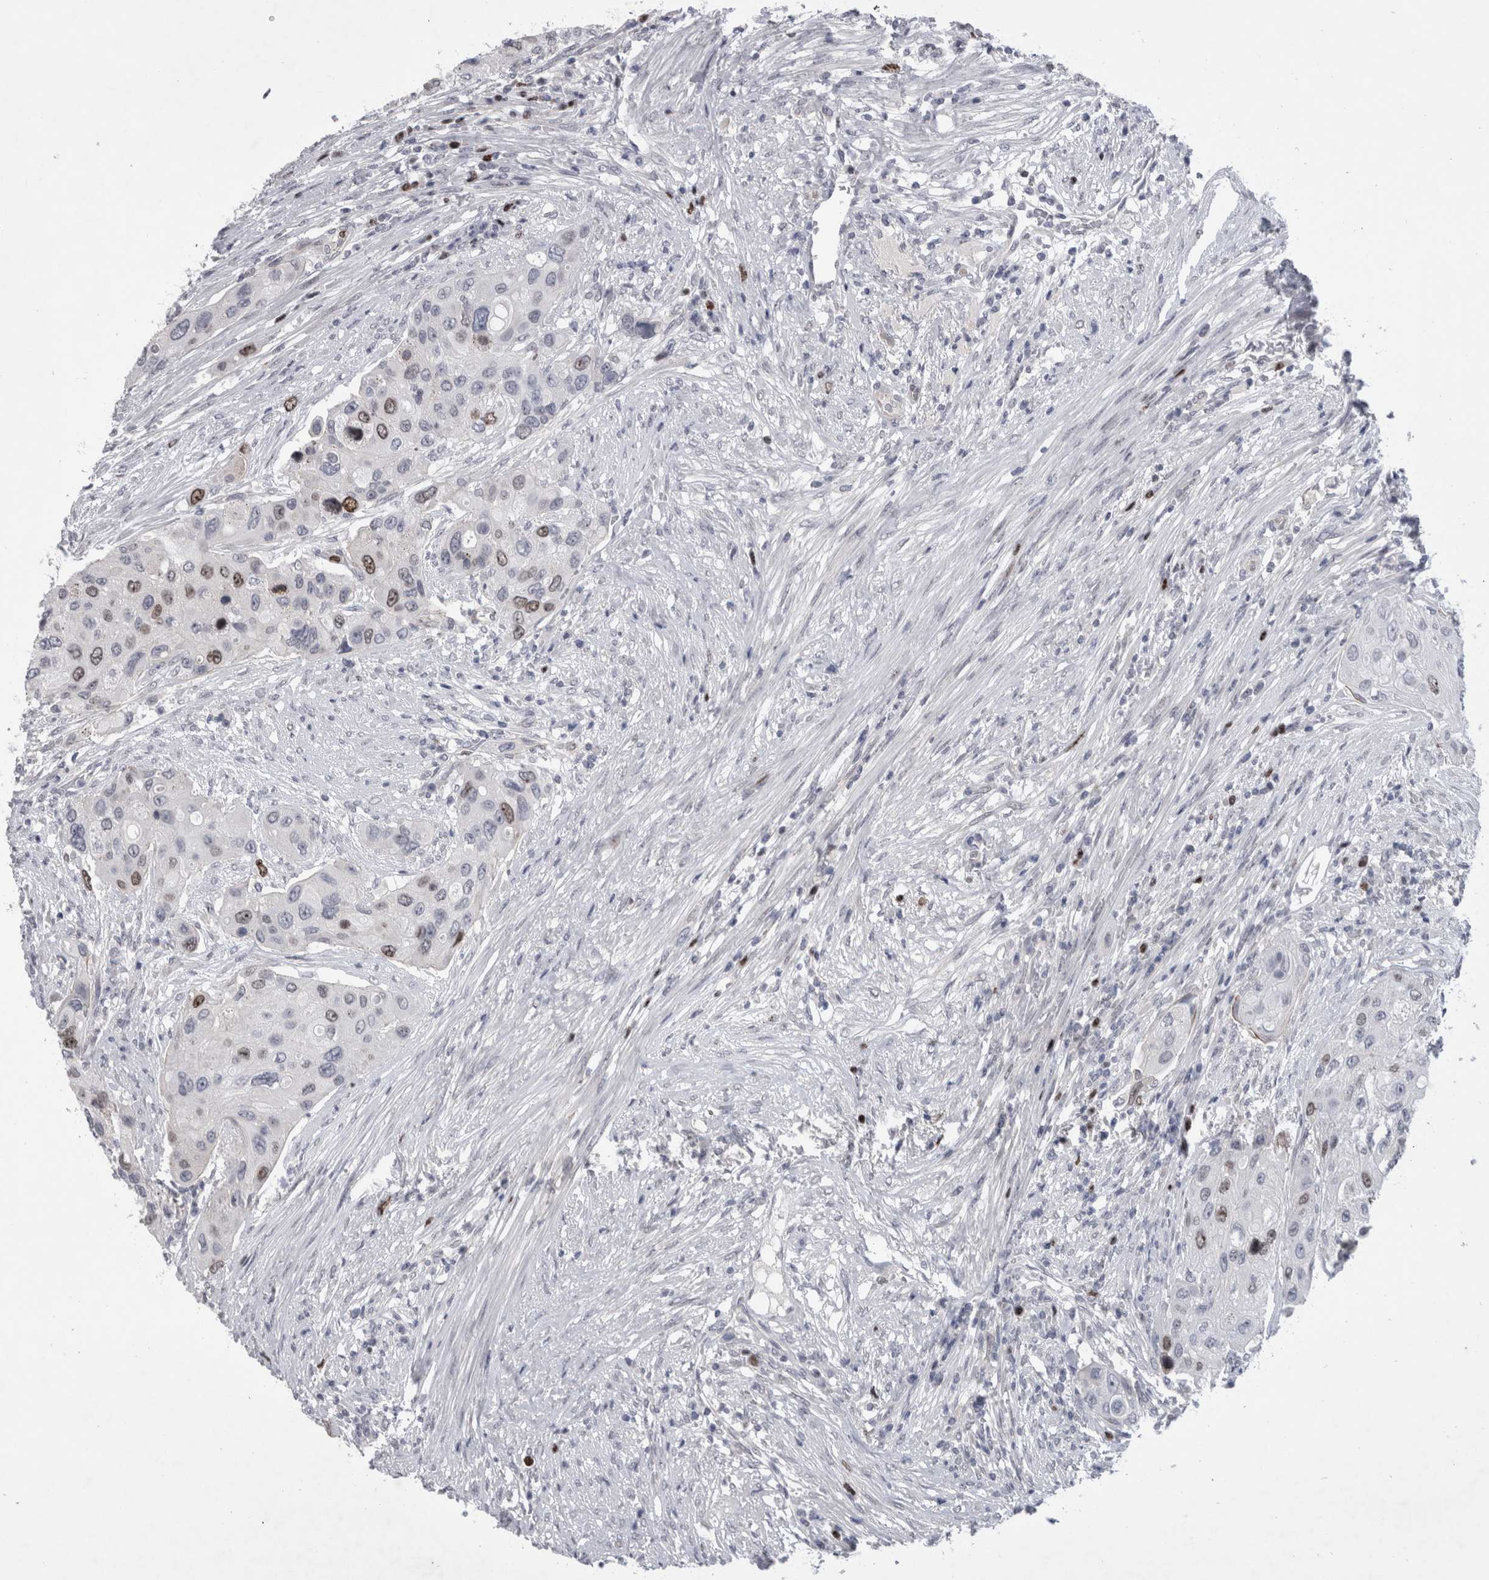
{"staining": {"intensity": "moderate", "quantity": "<25%", "location": "nuclear"}, "tissue": "urothelial cancer", "cell_type": "Tumor cells", "image_type": "cancer", "snomed": [{"axis": "morphology", "description": "Urothelial carcinoma, High grade"}, {"axis": "topography", "description": "Urinary bladder"}], "caption": "This image demonstrates immunohistochemistry staining of urothelial carcinoma (high-grade), with low moderate nuclear expression in approximately <25% of tumor cells.", "gene": "KIF18B", "patient": {"sex": "female", "age": 56}}